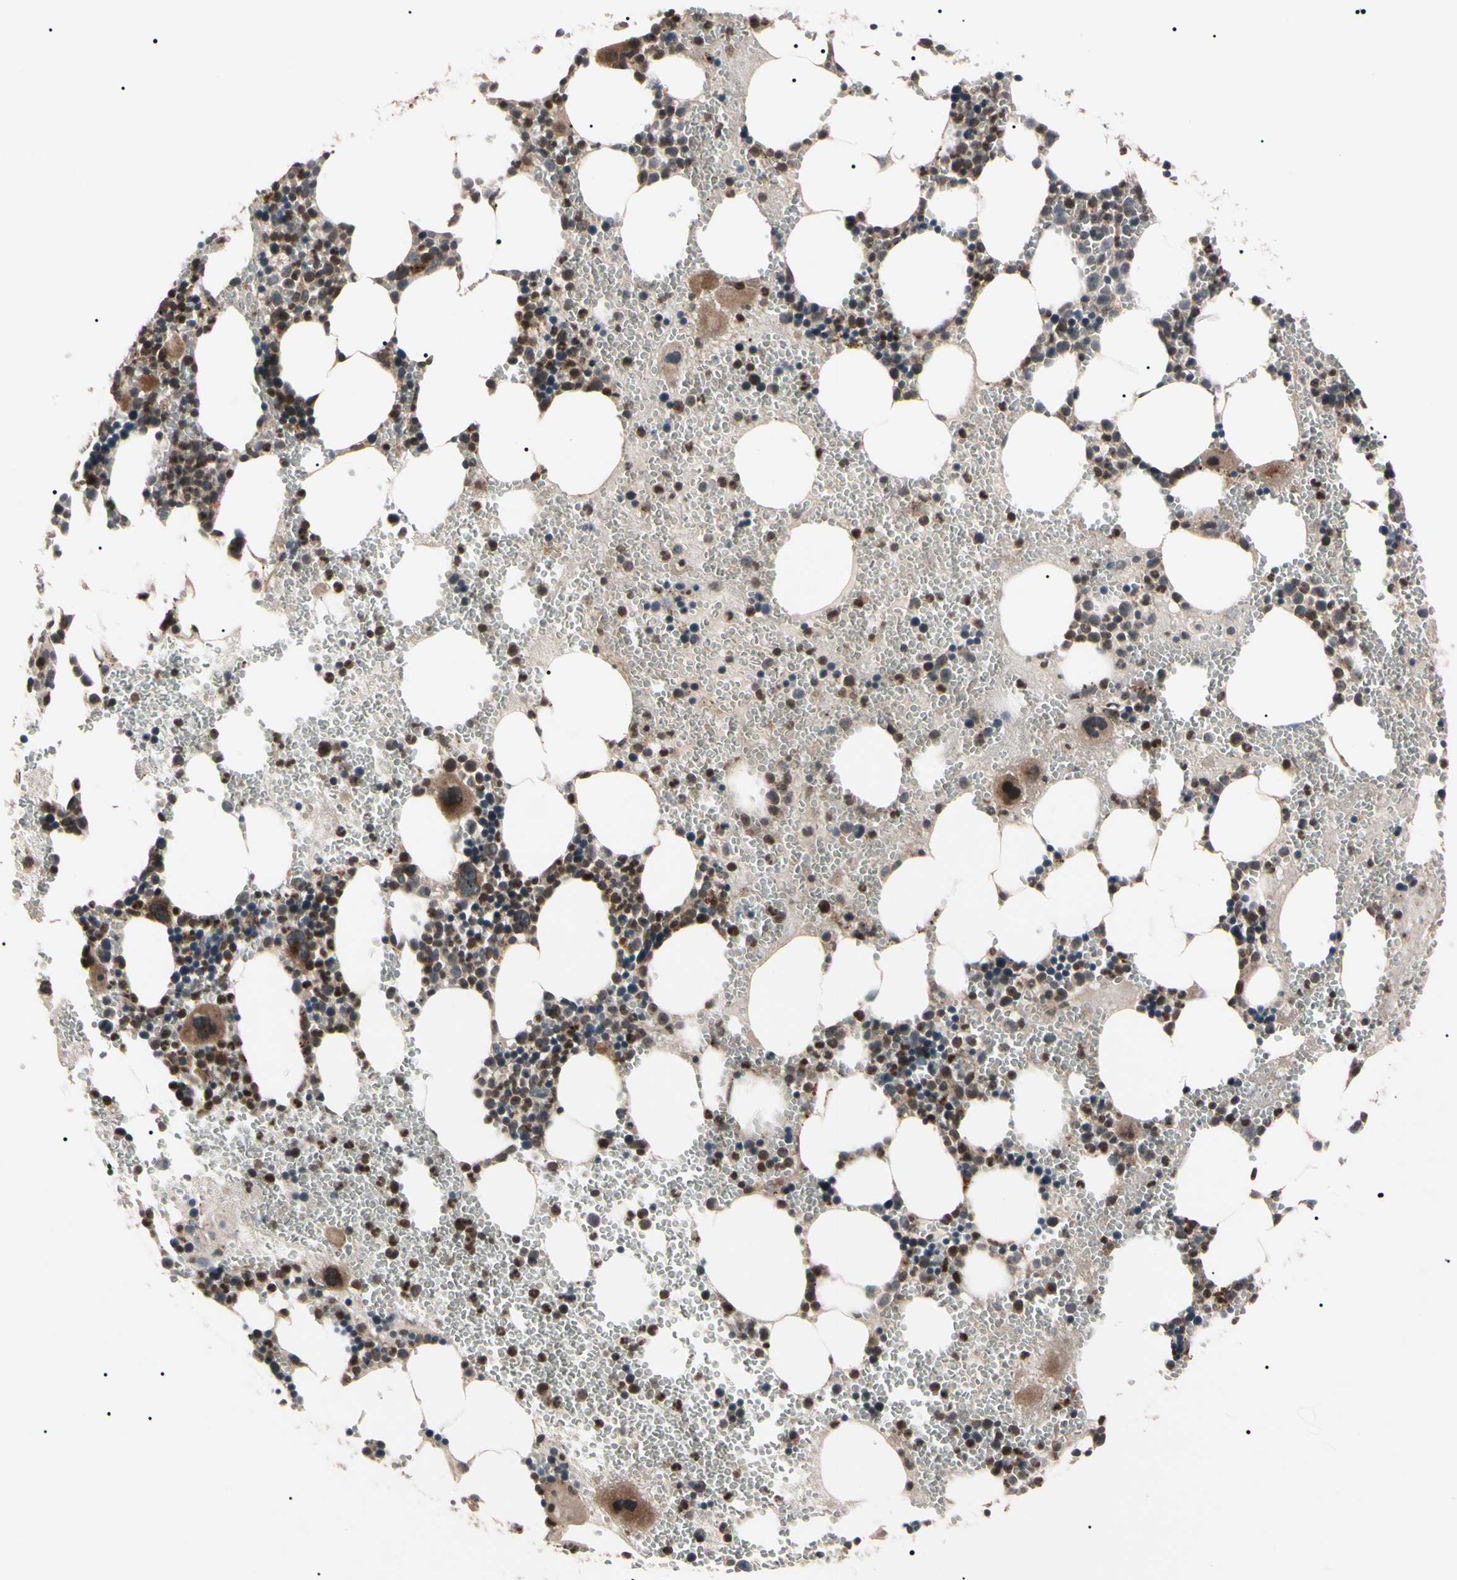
{"staining": {"intensity": "strong", "quantity": "25%-75%", "location": "cytoplasmic/membranous"}, "tissue": "bone marrow", "cell_type": "Hematopoietic cells", "image_type": "normal", "snomed": [{"axis": "morphology", "description": "Normal tissue, NOS"}, {"axis": "morphology", "description": "Inflammation, NOS"}, {"axis": "topography", "description": "Bone marrow"}], "caption": "Unremarkable bone marrow demonstrates strong cytoplasmic/membranous staining in approximately 25%-75% of hematopoietic cells, visualized by immunohistochemistry. (DAB (3,3'-diaminobenzidine) = brown stain, brightfield microscopy at high magnification).", "gene": "GUCY1B1", "patient": {"sex": "female", "age": 76}}